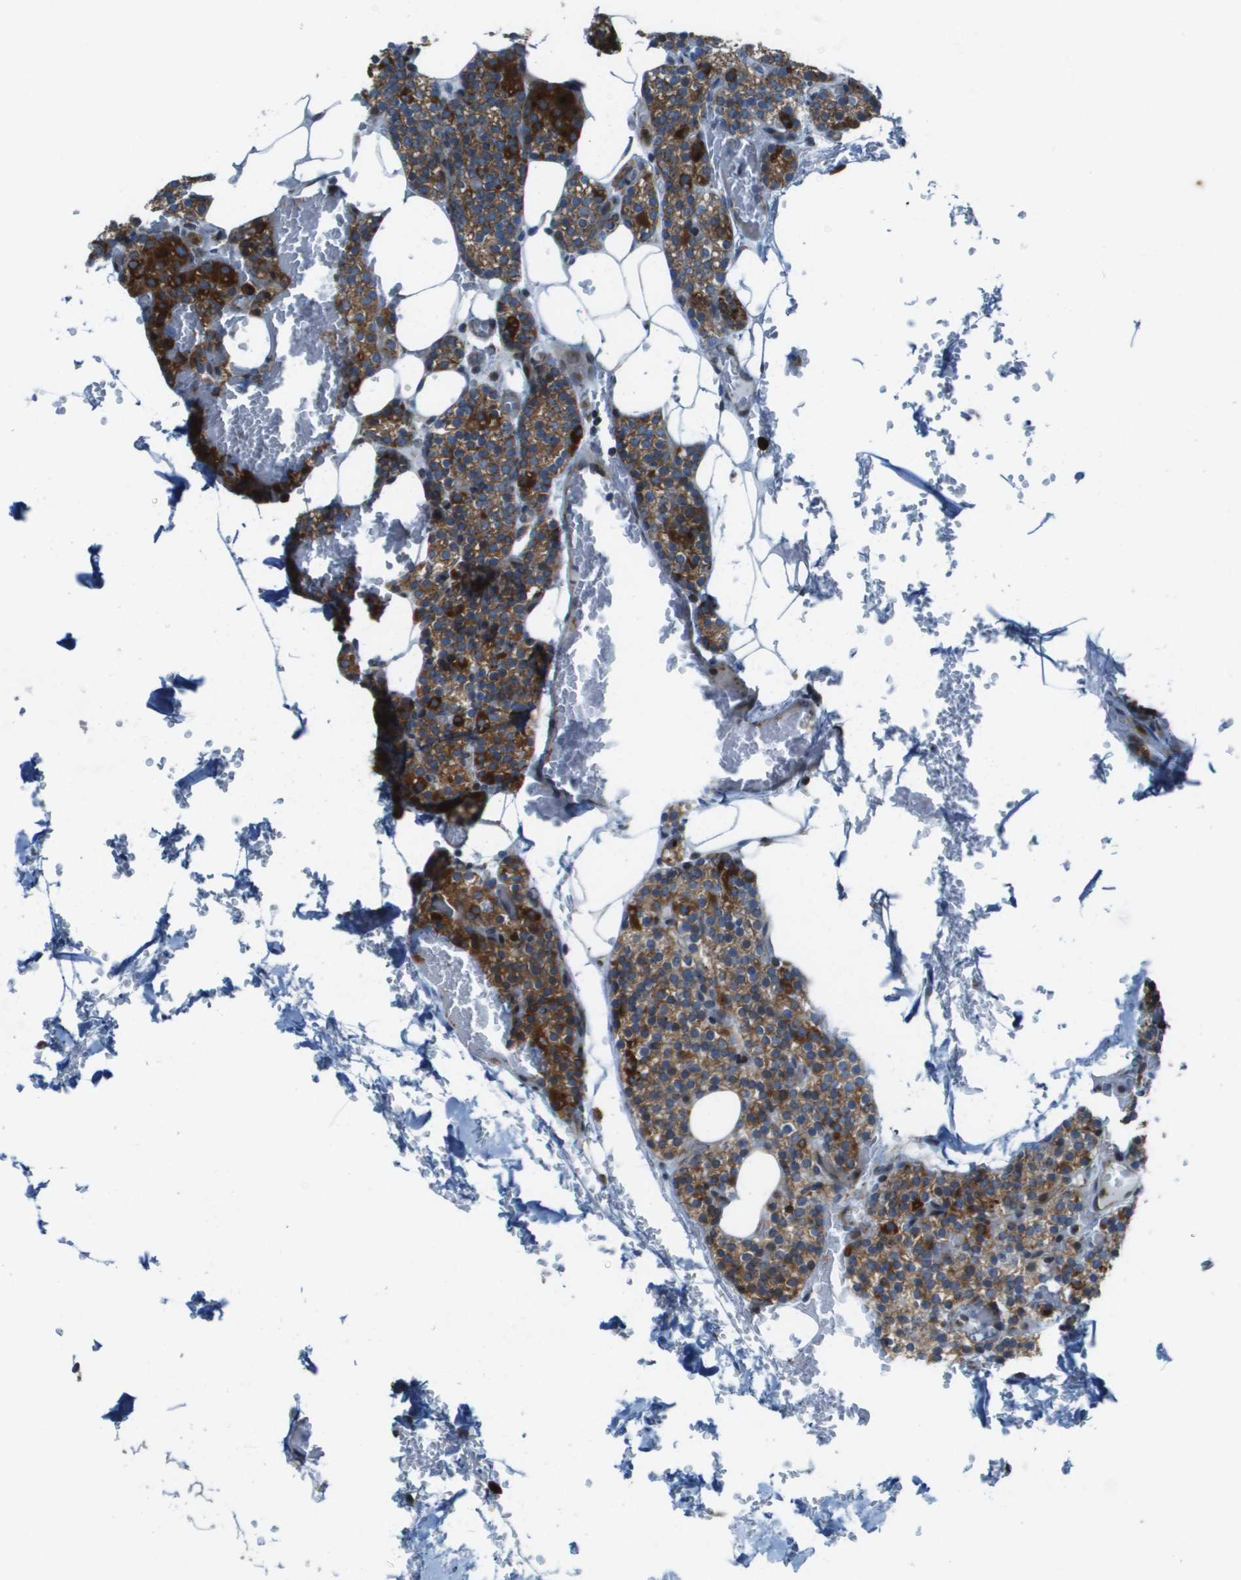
{"staining": {"intensity": "strong", "quantity": ">75%", "location": "cytoplasmic/membranous,nuclear"}, "tissue": "parathyroid gland", "cell_type": "Glandular cells", "image_type": "normal", "snomed": [{"axis": "morphology", "description": "Normal tissue, NOS"}, {"axis": "morphology", "description": "Inflammation chronic"}, {"axis": "morphology", "description": "Goiter, colloid"}, {"axis": "topography", "description": "Thyroid gland"}, {"axis": "topography", "description": "Parathyroid gland"}], "caption": "Parathyroid gland was stained to show a protein in brown. There is high levels of strong cytoplasmic/membranous,nuclear expression in approximately >75% of glandular cells. Immunohistochemistry stains the protein in brown and the nuclei are stained blue.", "gene": "MGAT3", "patient": {"sex": "male", "age": 65}}